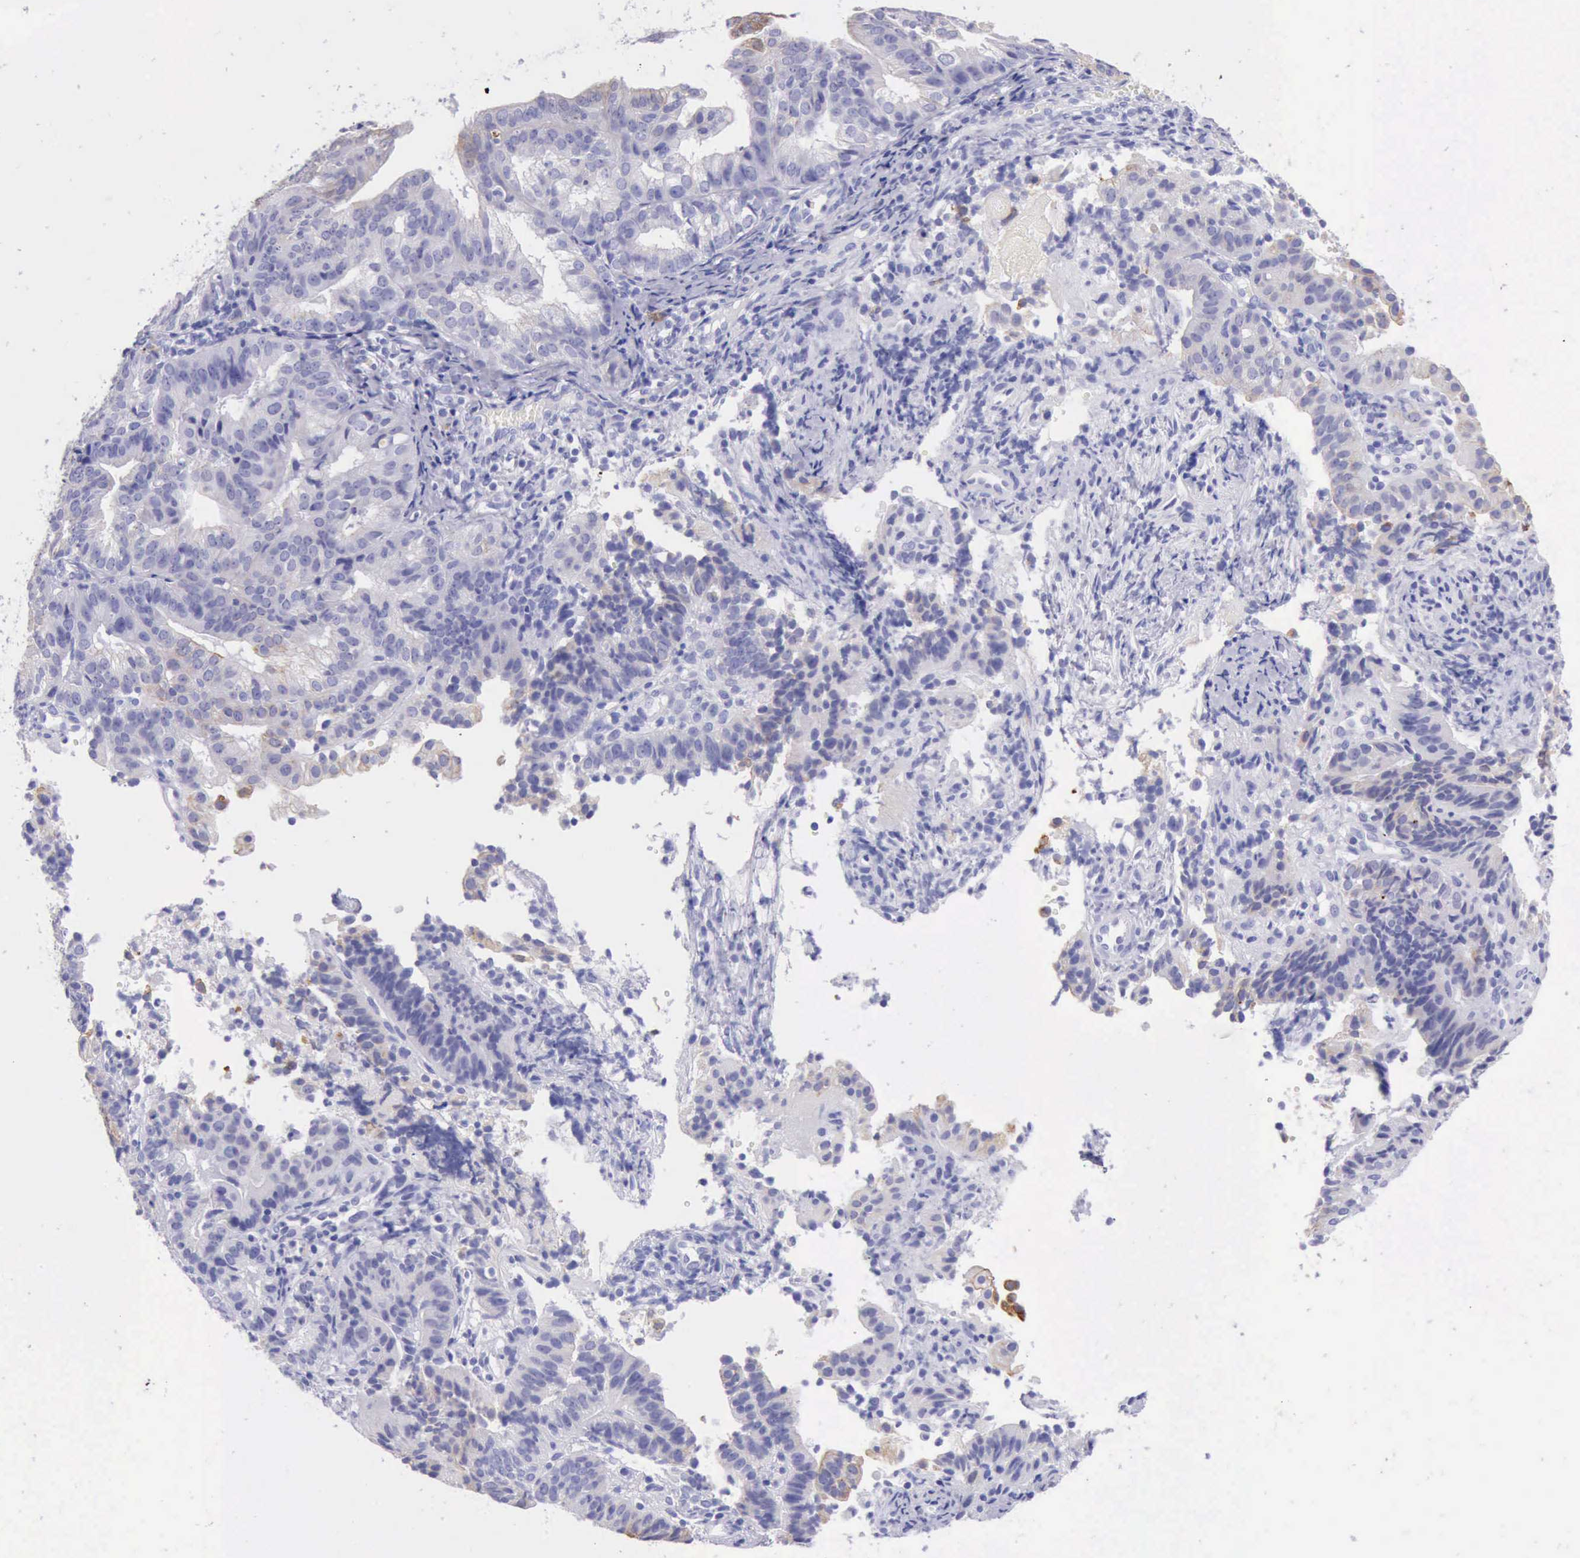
{"staining": {"intensity": "negative", "quantity": "none", "location": "none"}, "tissue": "cervical cancer", "cell_type": "Tumor cells", "image_type": "cancer", "snomed": [{"axis": "morphology", "description": "Adenocarcinoma, NOS"}, {"axis": "topography", "description": "Cervix"}], "caption": "Adenocarcinoma (cervical) was stained to show a protein in brown. There is no significant expression in tumor cells.", "gene": "KRT8", "patient": {"sex": "female", "age": 60}}